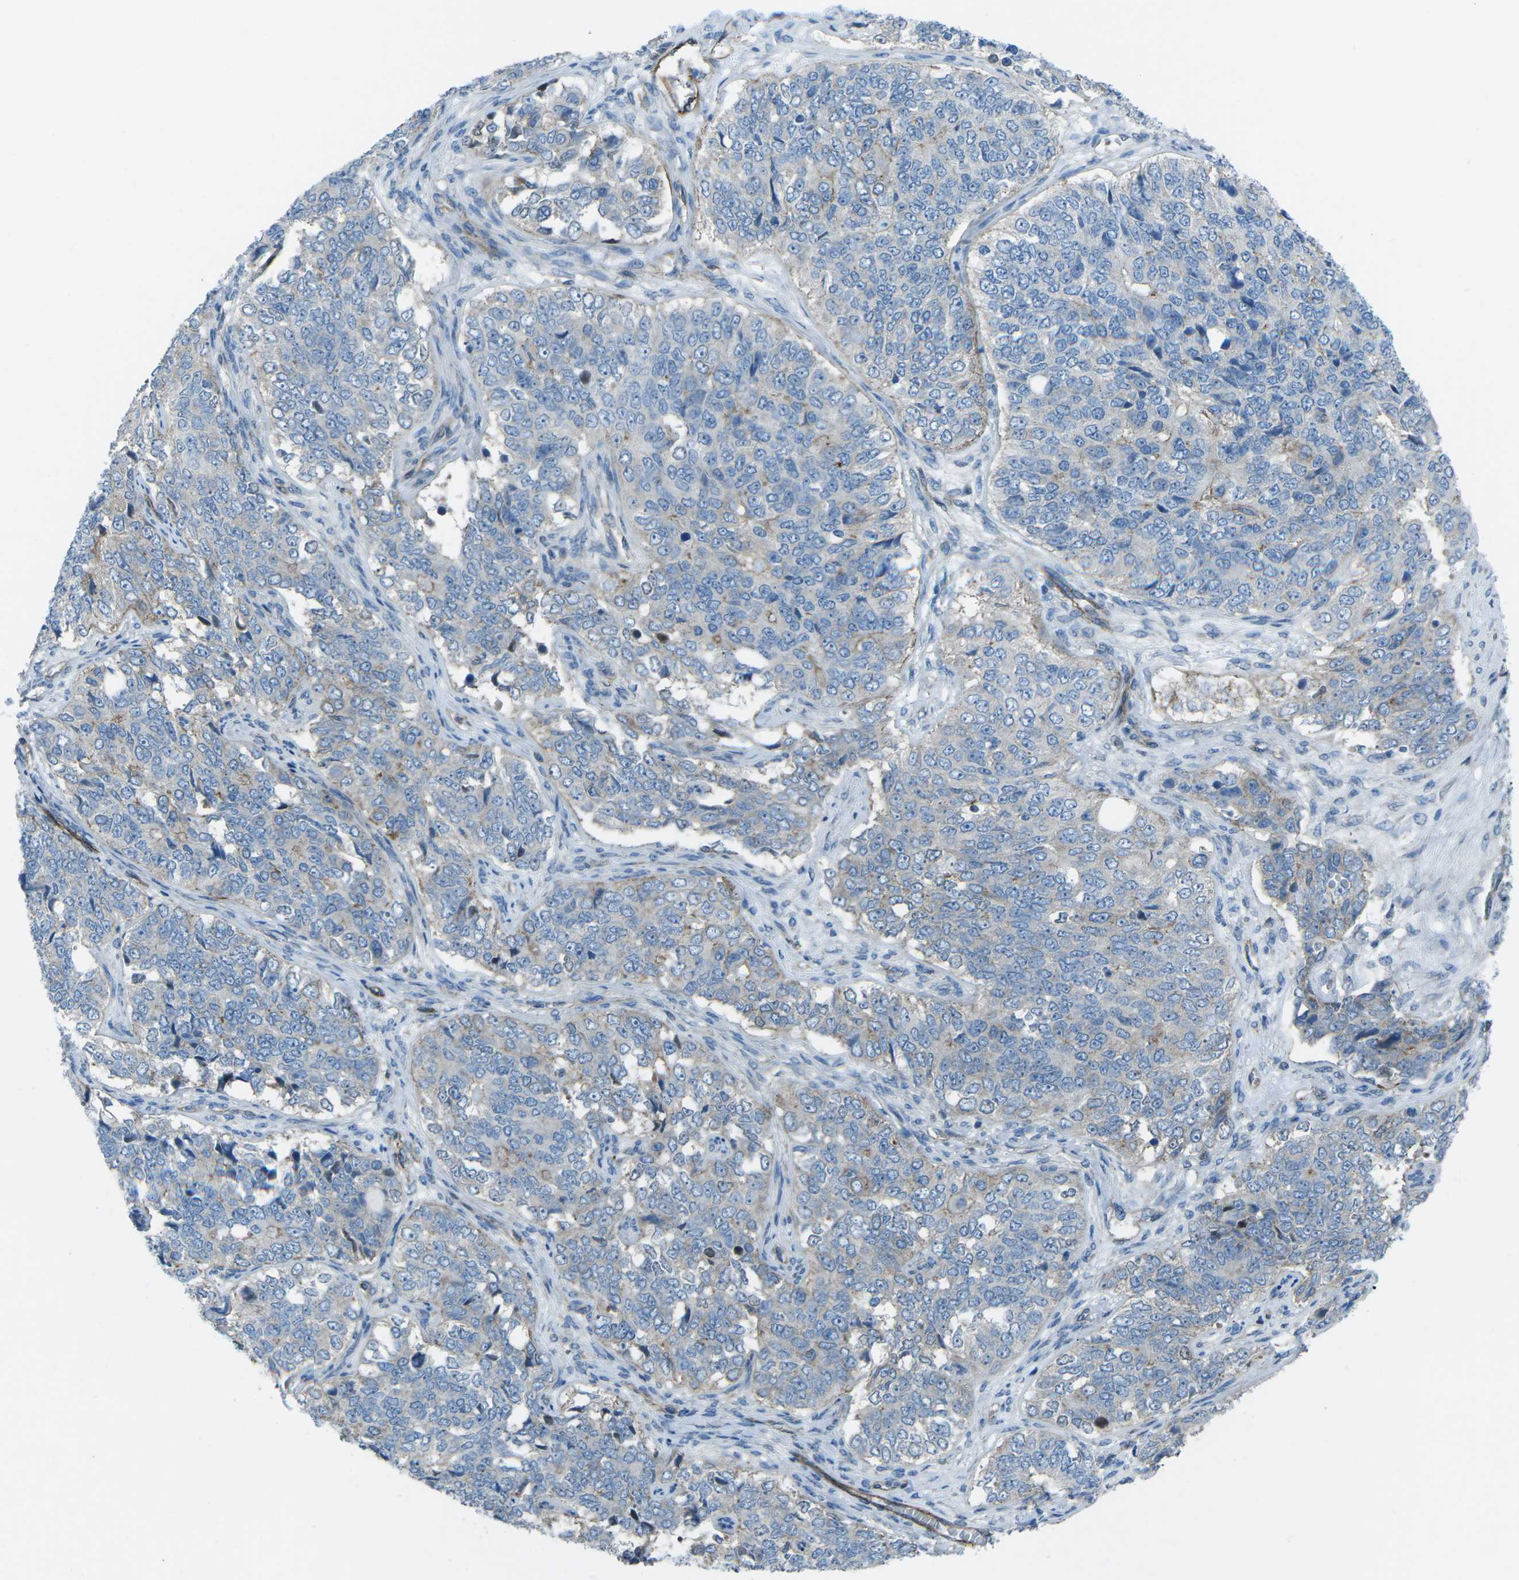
{"staining": {"intensity": "negative", "quantity": "none", "location": "none"}, "tissue": "ovarian cancer", "cell_type": "Tumor cells", "image_type": "cancer", "snomed": [{"axis": "morphology", "description": "Carcinoma, endometroid"}, {"axis": "topography", "description": "Ovary"}], "caption": "Tumor cells show no significant positivity in ovarian cancer. (DAB (3,3'-diaminobenzidine) immunohistochemistry (IHC), high magnification).", "gene": "UTRN", "patient": {"sex": "female", "age": 51}}